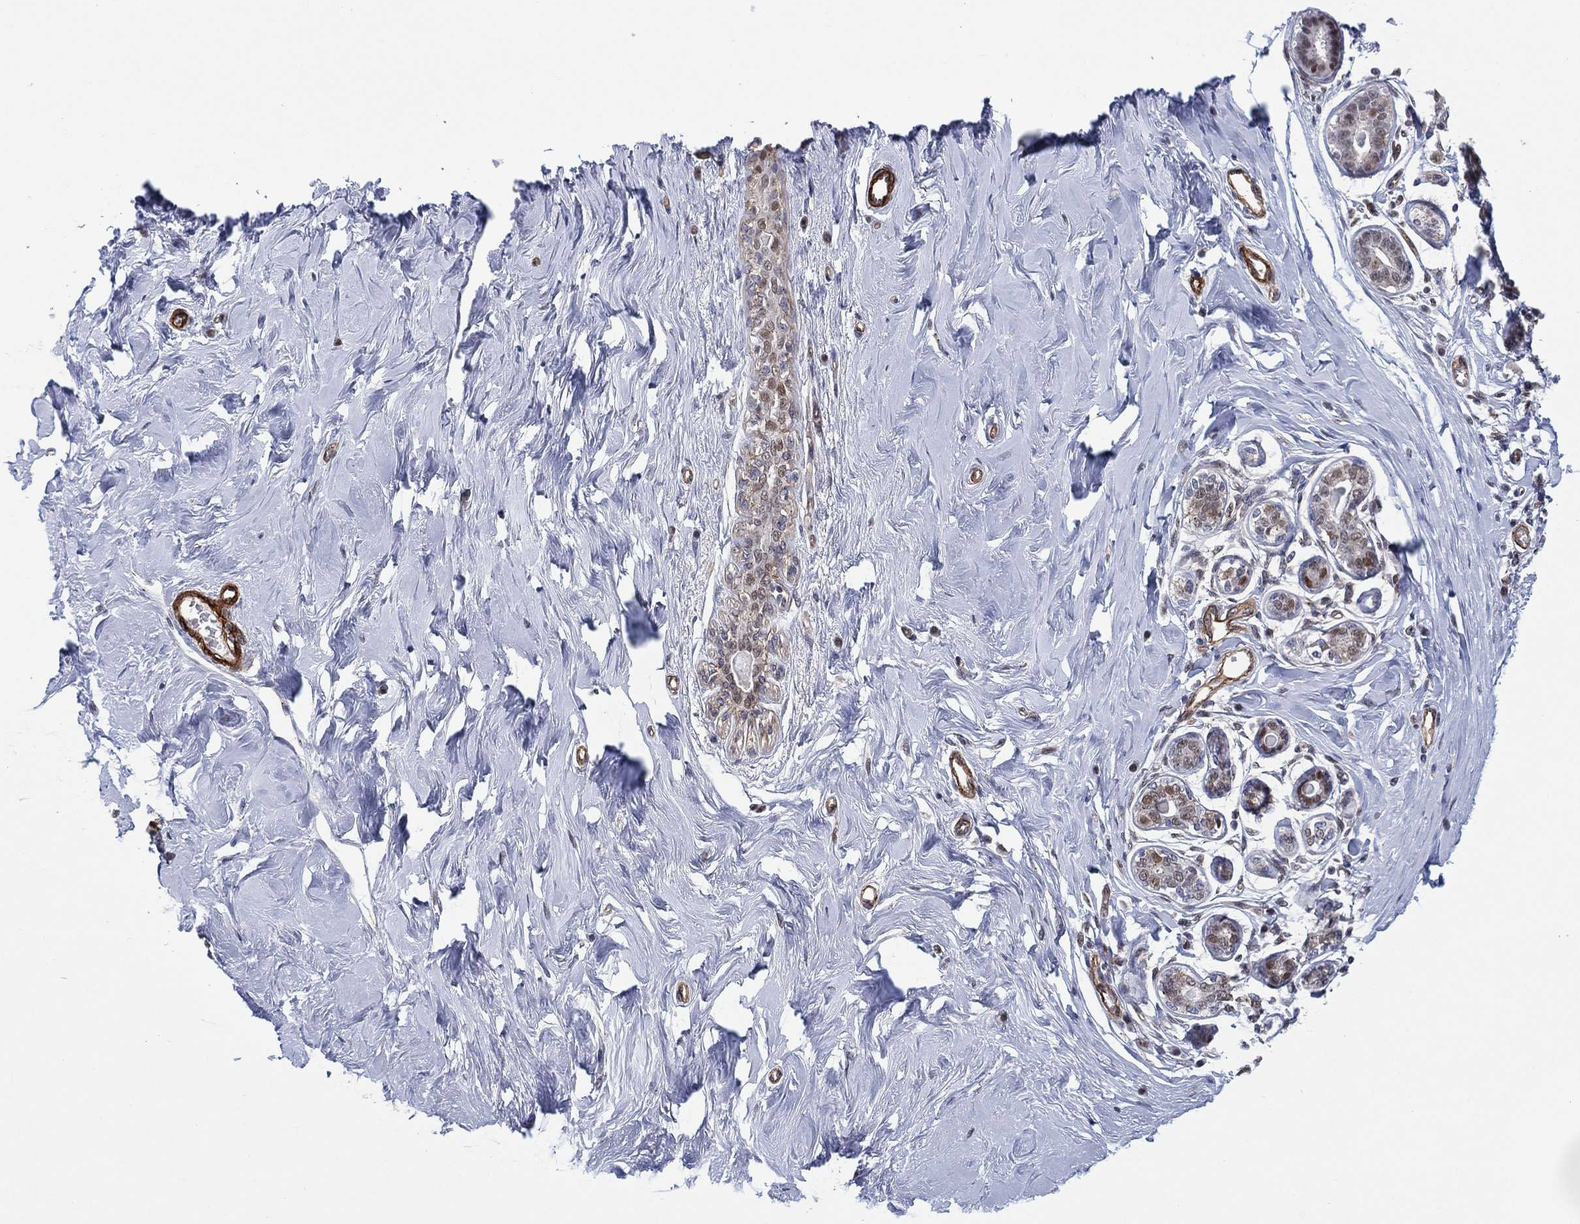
{"staining": {"intensity": "moderate", "quantity": "<25%", "location": "nuclear"}, "tissue": "breast", "cell_type": "Glandular cells", "image_type": "normal", "snomed": [{"axis": "morphology", "description": "Normal tissue, NOS"}, {"axis": "topography", "description": "Skin"}, {"axis": "topography", "description": "Breast"}], "caption": "A high-resolution photomicrograph shows immunohistochemistry (IHC) staining of benign breast, which demonstrates moderate nuclear expression in approximately <25% of glandular cells. (DAB (3,3'-diaminobenzidine) = brown stain, brightfield microscopy at high magnification).", "gene": "GSE1", "patient": {"sex": "female", "age": 43}}